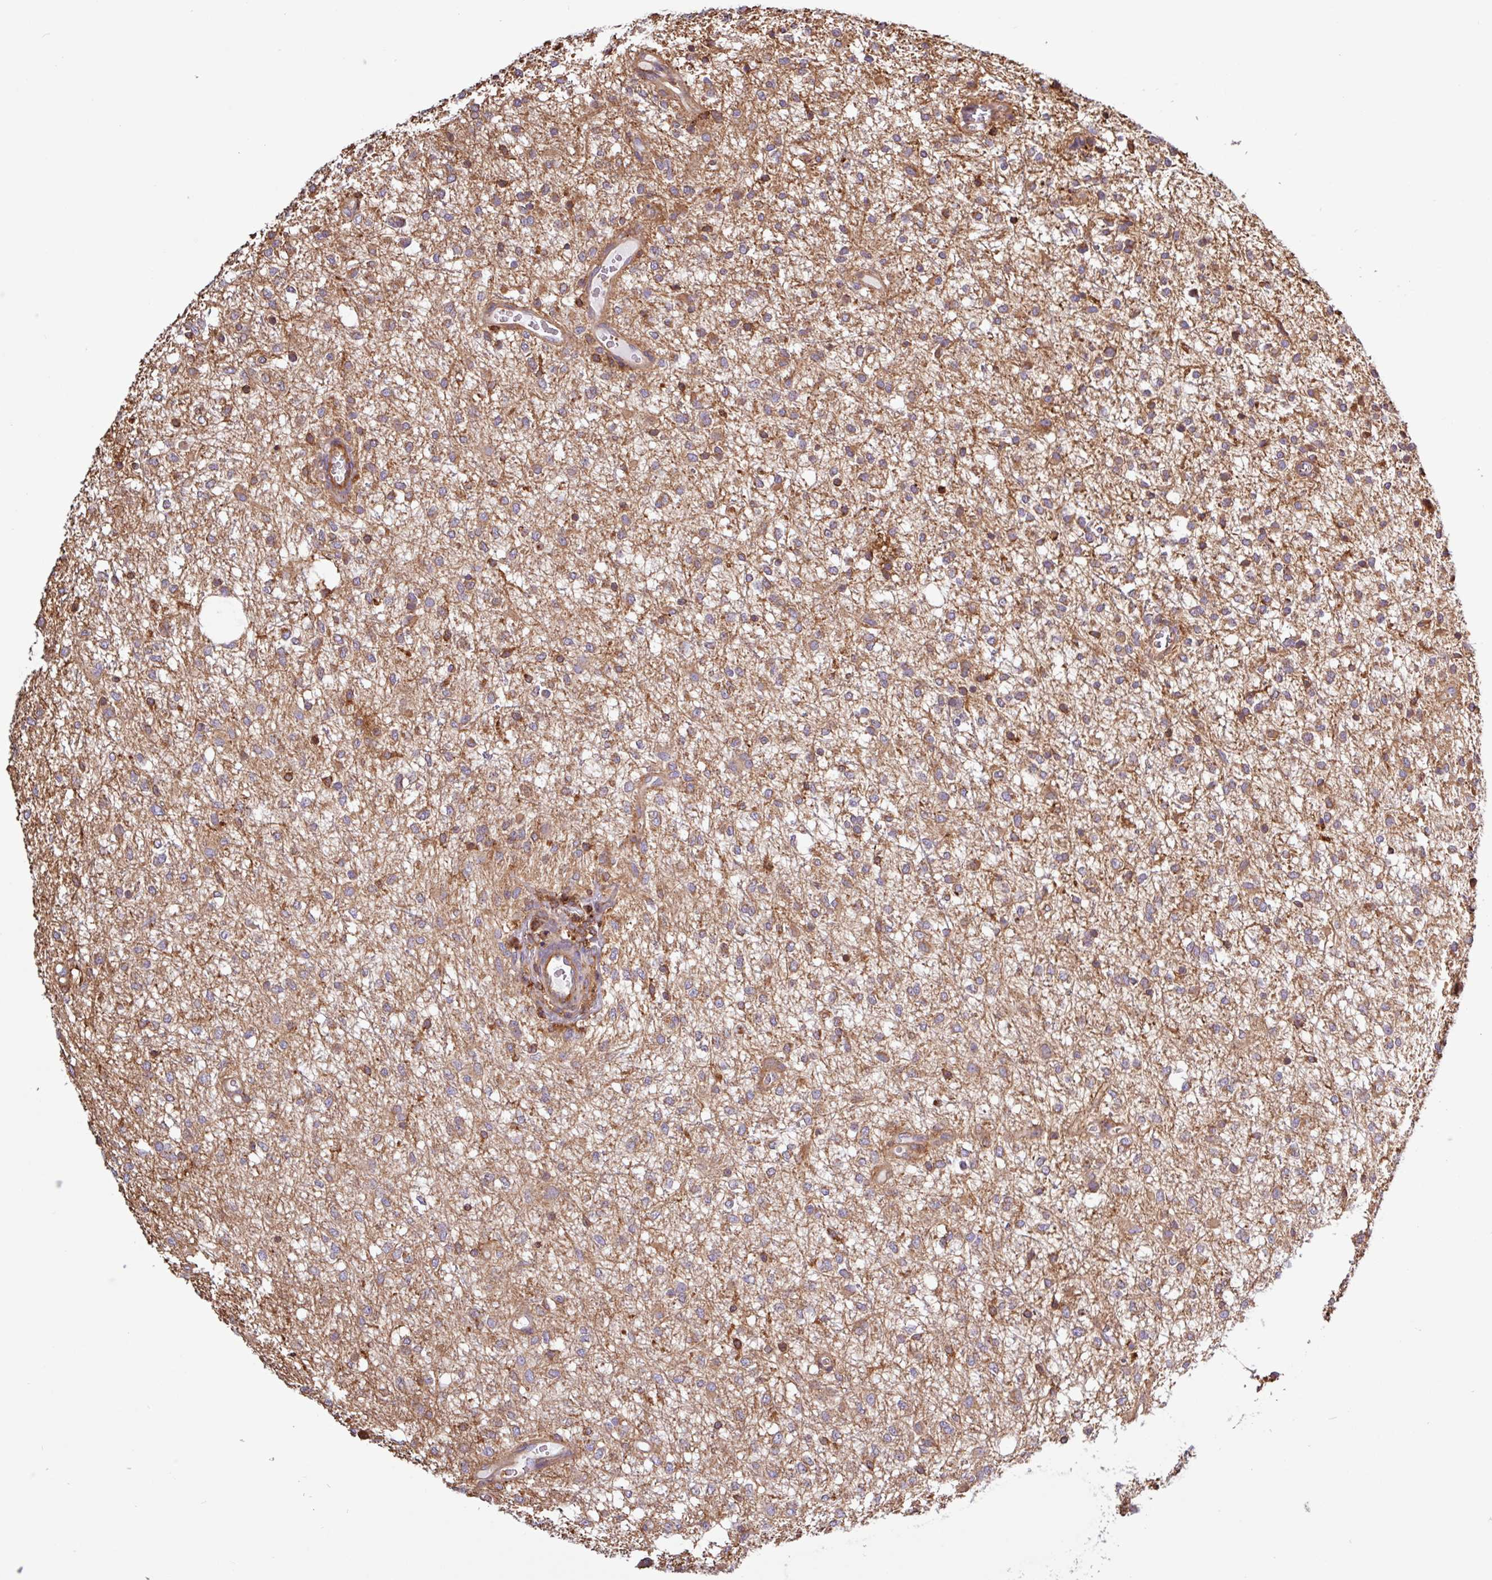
{"staining": {"intensity": "moderate", "quantity": ">75%", "location": "cytoplasmic/membranous"}, "tissue": "glioma", "cell_type": "Tumor cells", "image_type": "cancer", "snomed": [{"axis": "morphology", "description": "Glioma, malignant, Low grade"}, {"axis": "topography", "description": "Cerebellum"}], "caption": "Tumor cells reveal medium levels of moderate cytoplasmic/membranous expression in approximately >75% of cells in human glioma. The protein is shown in brown color, while the nuclei are stained blue.", "gene": "ACTR3", "patient": {"sex": "female", "age": 5}}